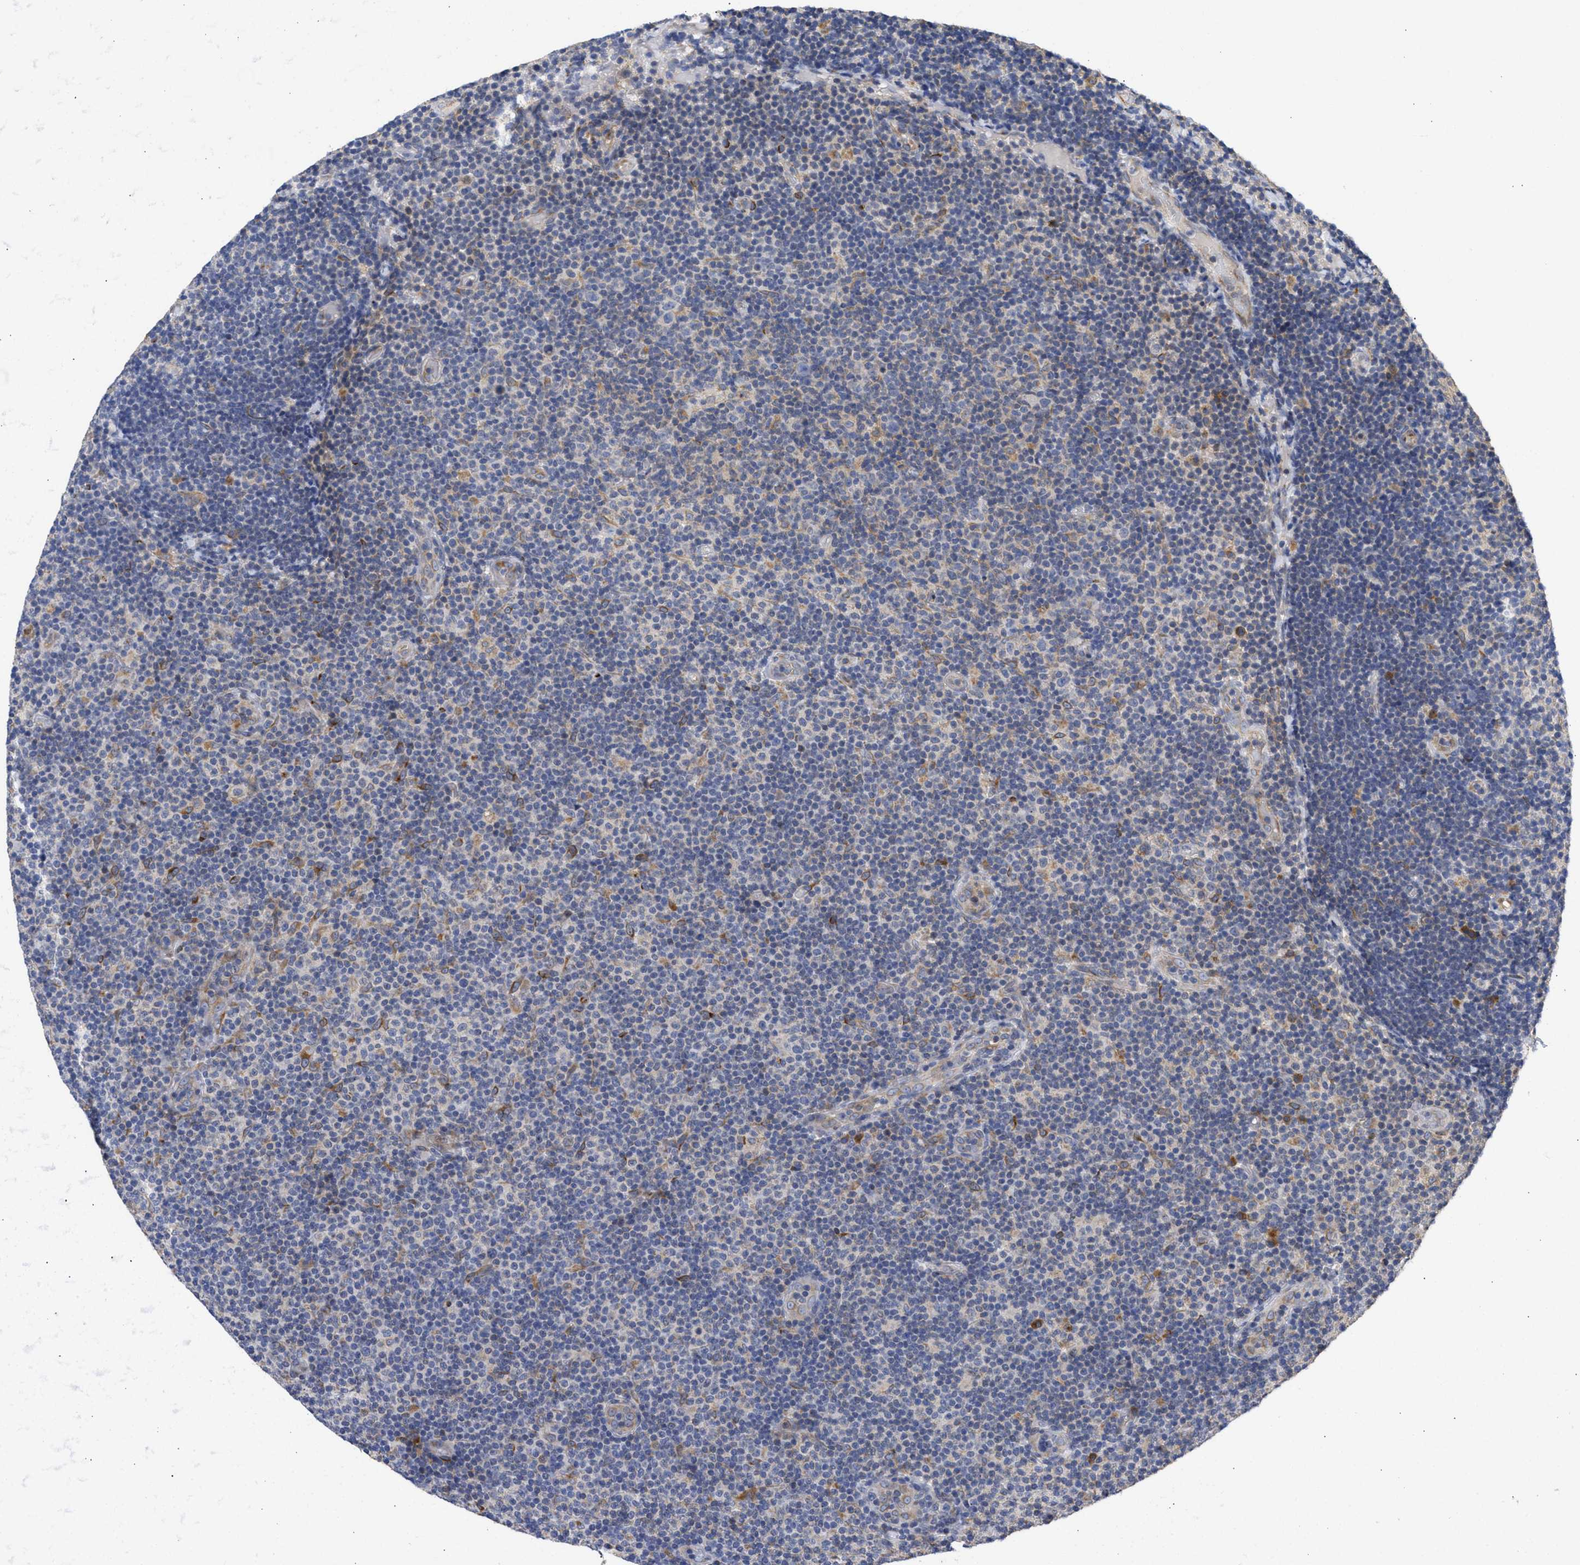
{"staining": {"intensity": "weak", "quantity": "<25%", "location": "cytoplasmic/membranous"}, "tissue": "lymphoma", "cell_type": "Tumor cells", "image_type": "cancer", "snomed": [{"axis": "morphology", "description": "Malignant lymphoma, non-Hodgkin's type, Low grade"}, {"axis": "topography", "description": "Lymph node"}], "caption": "The histopathology image demonstrates no staining of tumor cells in low-grade malignant lymphoma, non-Hodgkin's type. Brightfield microscopy of immunohistochemistry (IHC) stained with DAB (brown) and hematoxylin (blue), captured at high magnification.", "gene": "TMED1", "patient": {"sex": "male", "age": 83}}